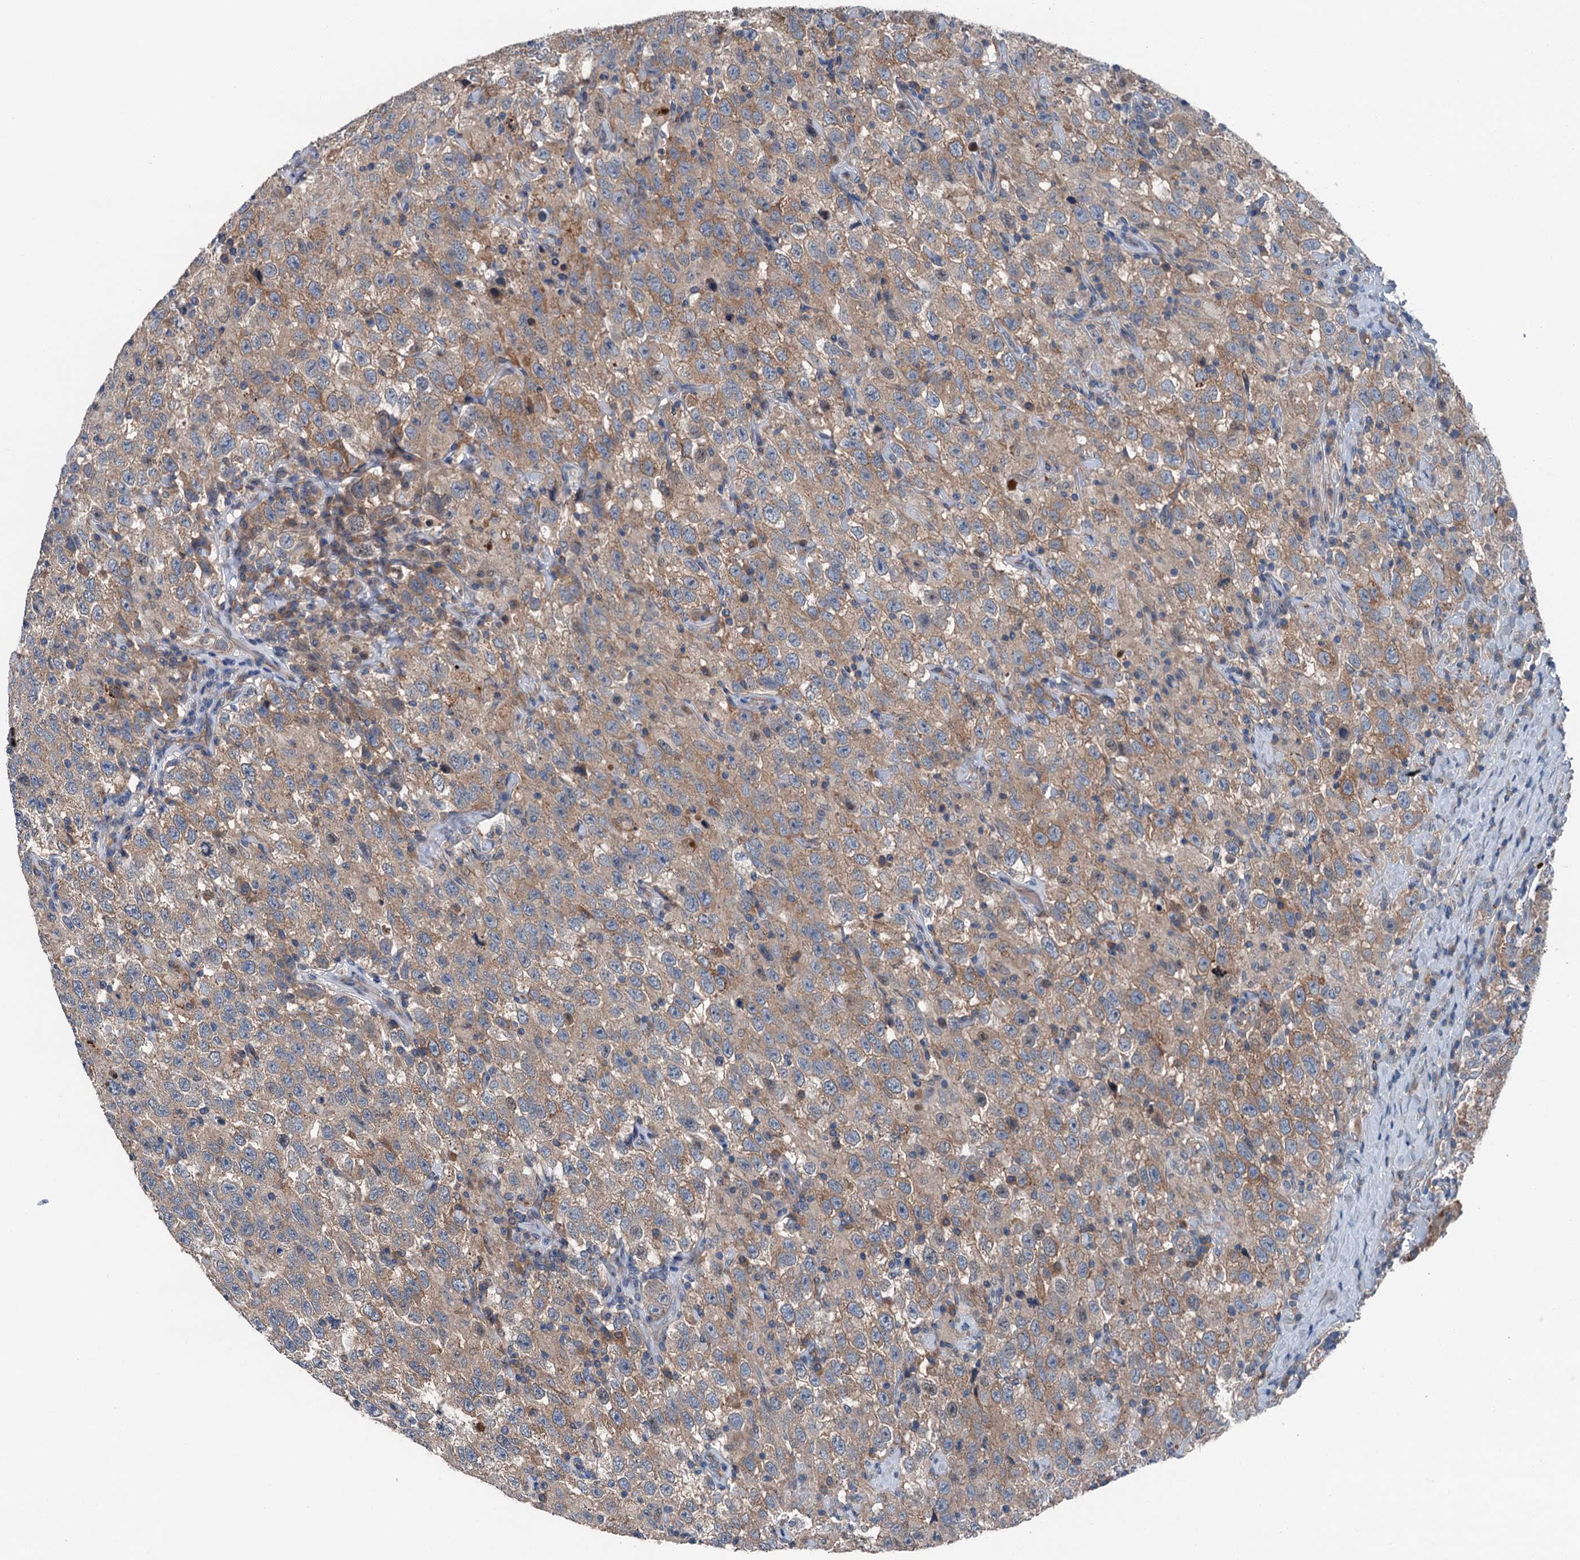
{"staining": {"intensity": "moderate", "quantity": "25%-75%", "location": "cytoplasmic/membranous"}, "tissue": "testis cancer", "cell_type": "Tumor cells", "image_type": "cancer", "snomed": [{"axis": "morphology", "description": "Seminoma, NOS"}, {"axis": "topography", "description": "Testis"}], "caption": "Brown immunohistochemical staining in human testis cancer exhibits moderate cytoplasmic/membranous expression in about 25%-75% of tumor cells.", "gene": "SLC2A10", "patient": {"sex": "male", "age": 41}}